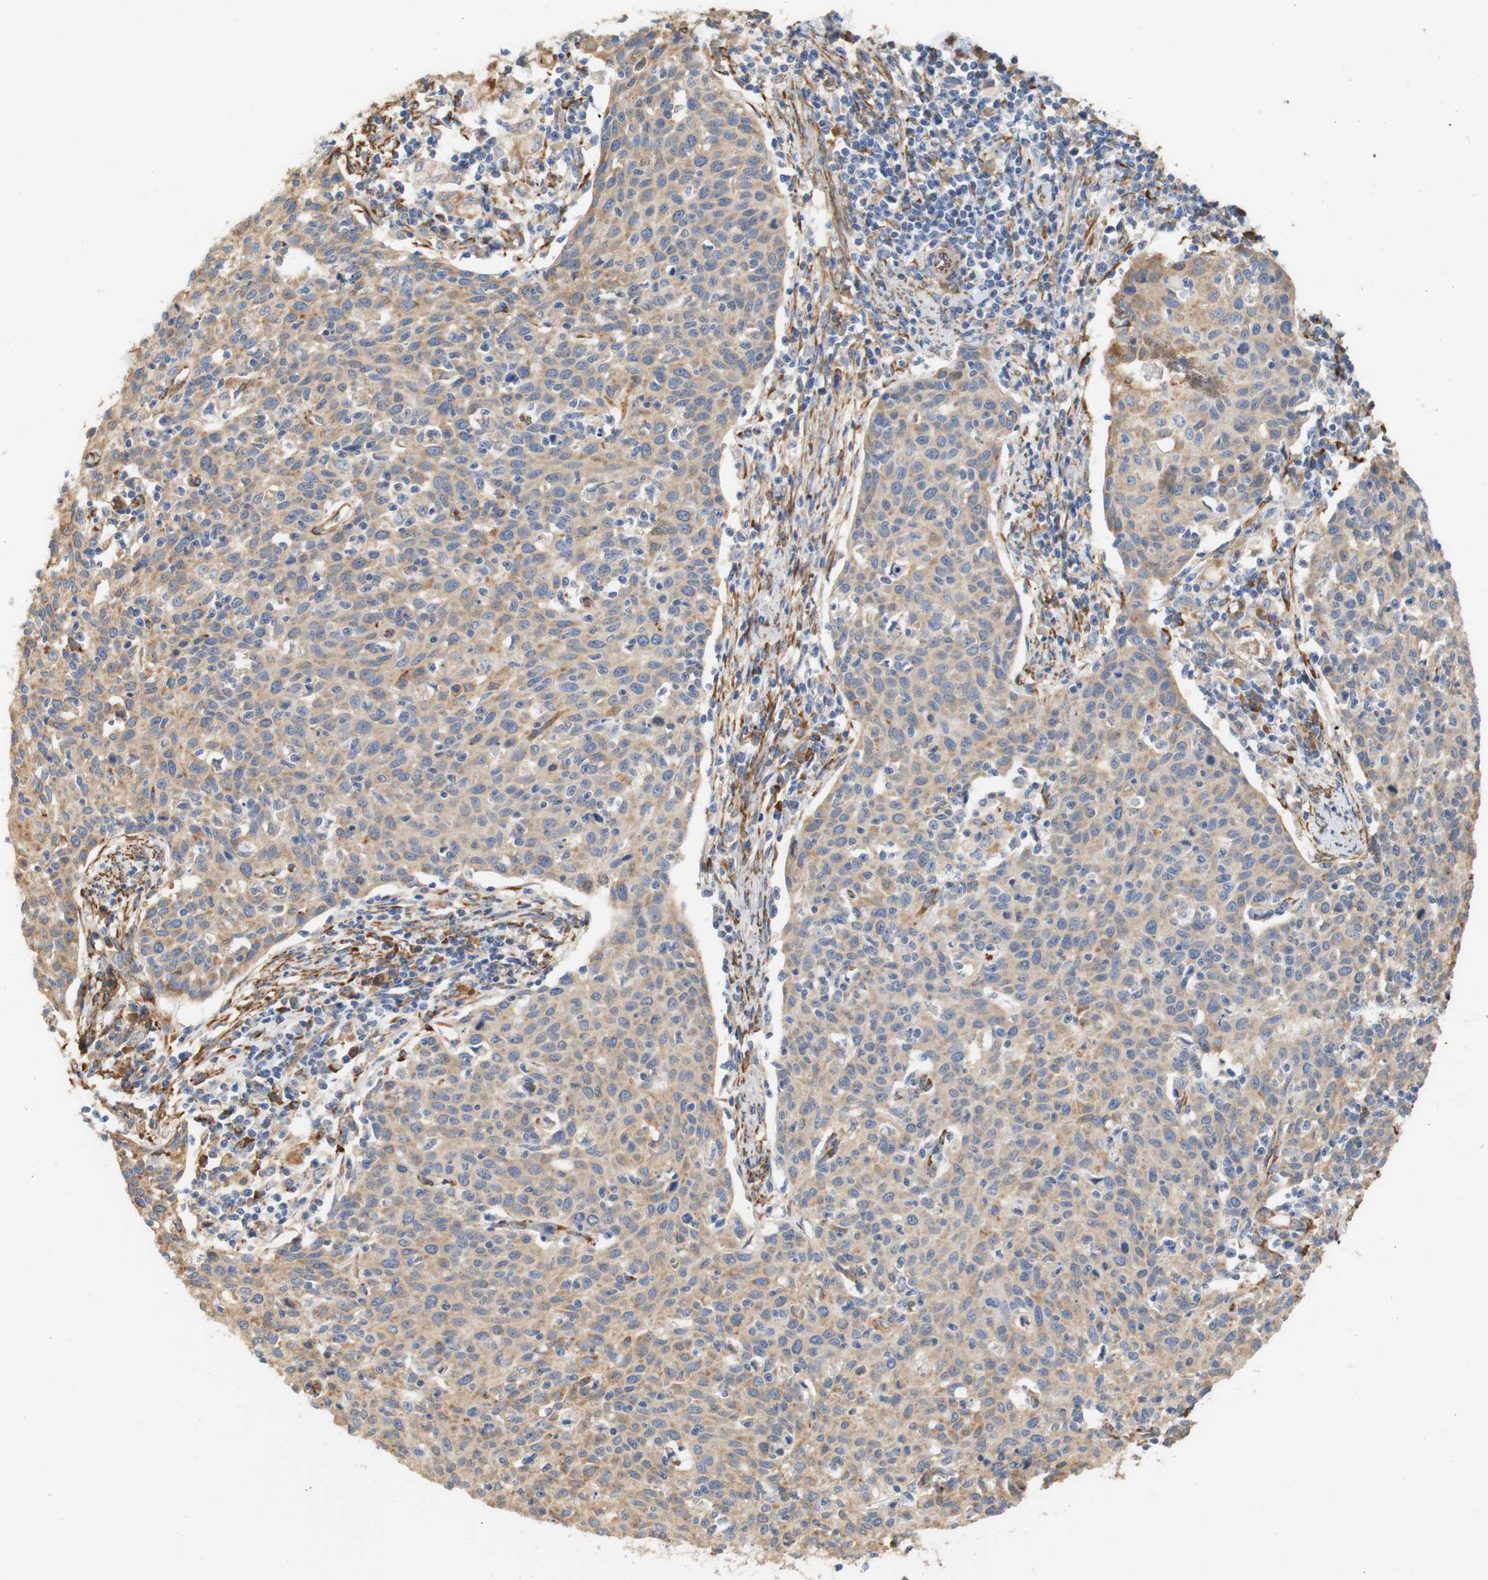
{"staining": {"intensity": "moderate", "quantity": ">75%", "location": "cytoplasmic/membranous"}, "tissue": "cervical cancer", "cell_type": "Tumor cells", "image_type": "cancer", "snomed": [{"axis": "morphology", "description": "Squamous cell carcinoma, NOS"}, {"axis": "topography", "description": "Cervix"}], "caption": "Protein staining of cervical cancer (squamous cell carcinoma) tissue reveals moderate cytoplasmic/membranous expression in approximately >75% of tumor cells. (brown staining indicates protein expression, while blue staining denotes nuclei).", "gene": "EIF2AK4", "patient": {"sex": "female", "age": 38}}